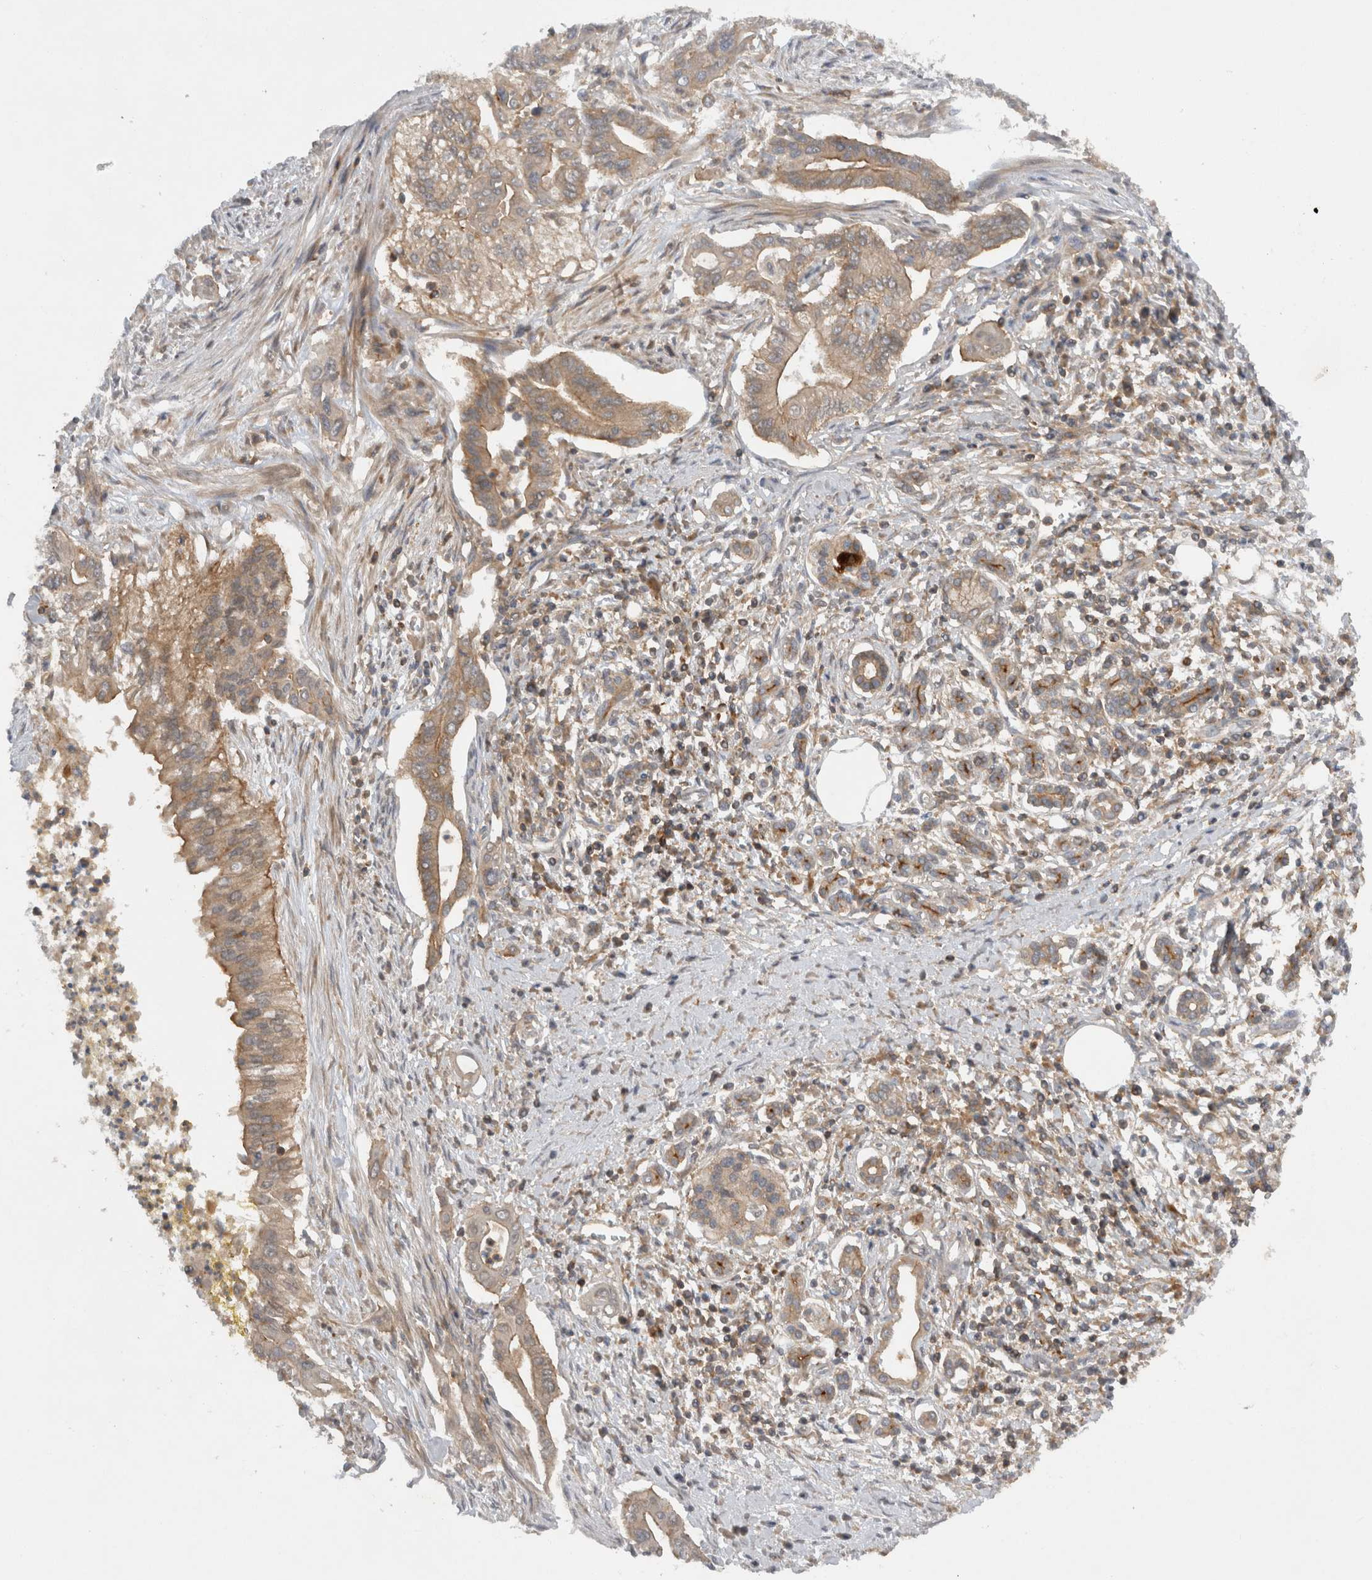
{"staining": {"intensity": "weak", "quantity": ">75%", "location": "cytoplasmic/membranous"}, "tissue": "pancreatic cancer", "cell_type": "Tumor cells", "image_type": "cancer", "snomed": [{"axis": "morphology", "description": "Adenocarcinoma, NOS"}, {"axis": "topography", "description": "Pancreas"}], "caption": "Pancreatic cancer was stained to show a protein in brown. There is low levels of weak cytoplasmic/membranous positivity in about >75% of tumor cells. (Stains: DAB (3,3'-diaminobenzidine) in brown, nuclei in blue, Microscopy: brightfield microscopy at high magnification).", "gene": "SCARA5", "patient": {"sex": "male", "age": 58}}